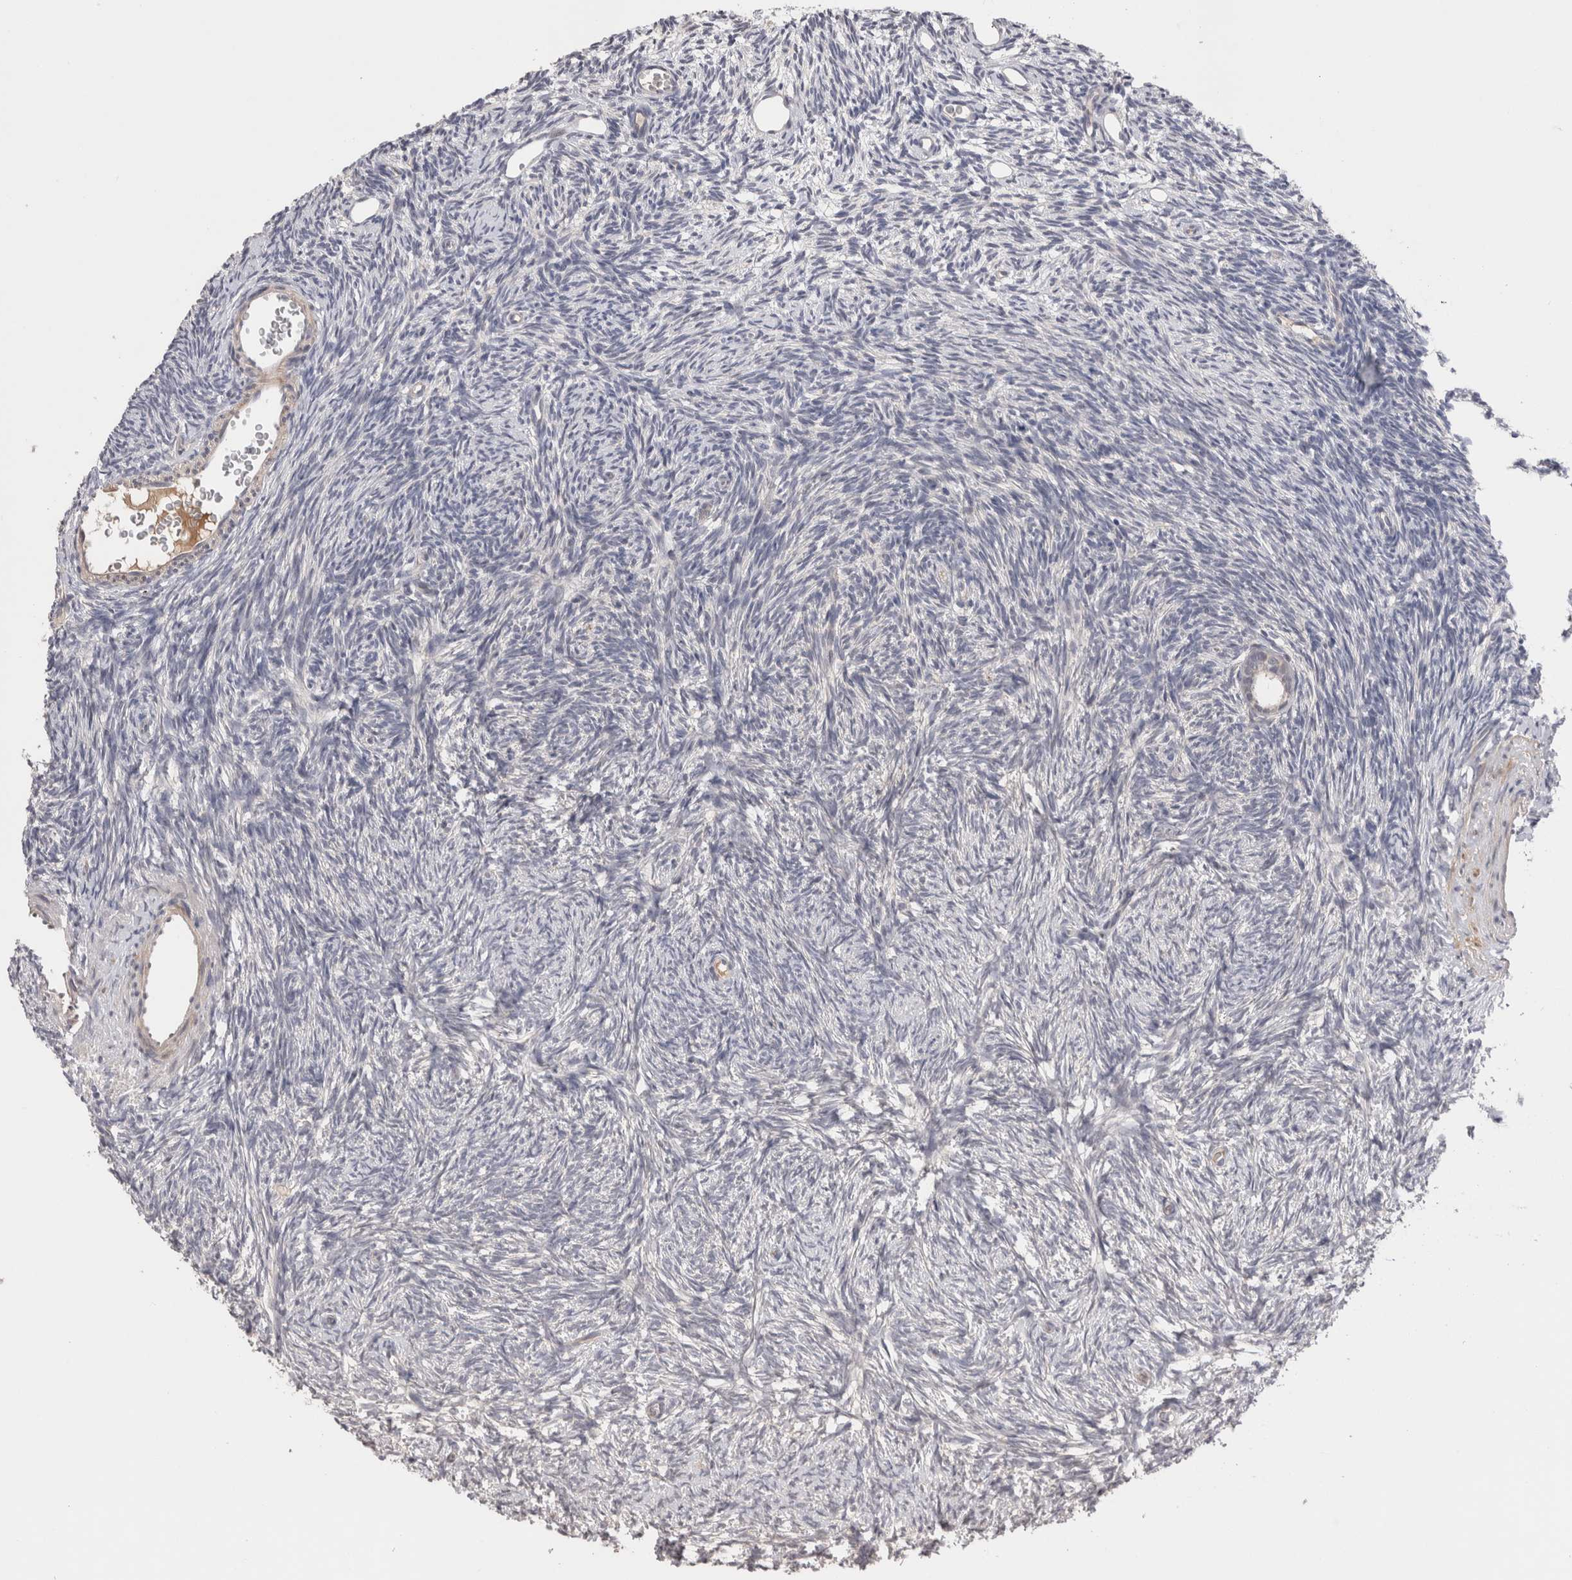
{"staining": {"intensity": "moderate", "quantity": ">75%", "location": "cytoplasmic/membranous"}, "tissue": "ovary", "cell_type": "Follicle cells", "image_type": "normal", "snomed": [{"axis": "morphology", "description": "Normal tissue, NOS"}, {"axis": "topography", "description": "Ovary"}], "caption": "This image displays immunohistochemistry staining of normal ovary, with medium moderate cytoplasmic/membranous positivity in approximately >75% of follicle cells.", "gene": "CRYBG1", "patient": {"sex": "female", "age": 34}}